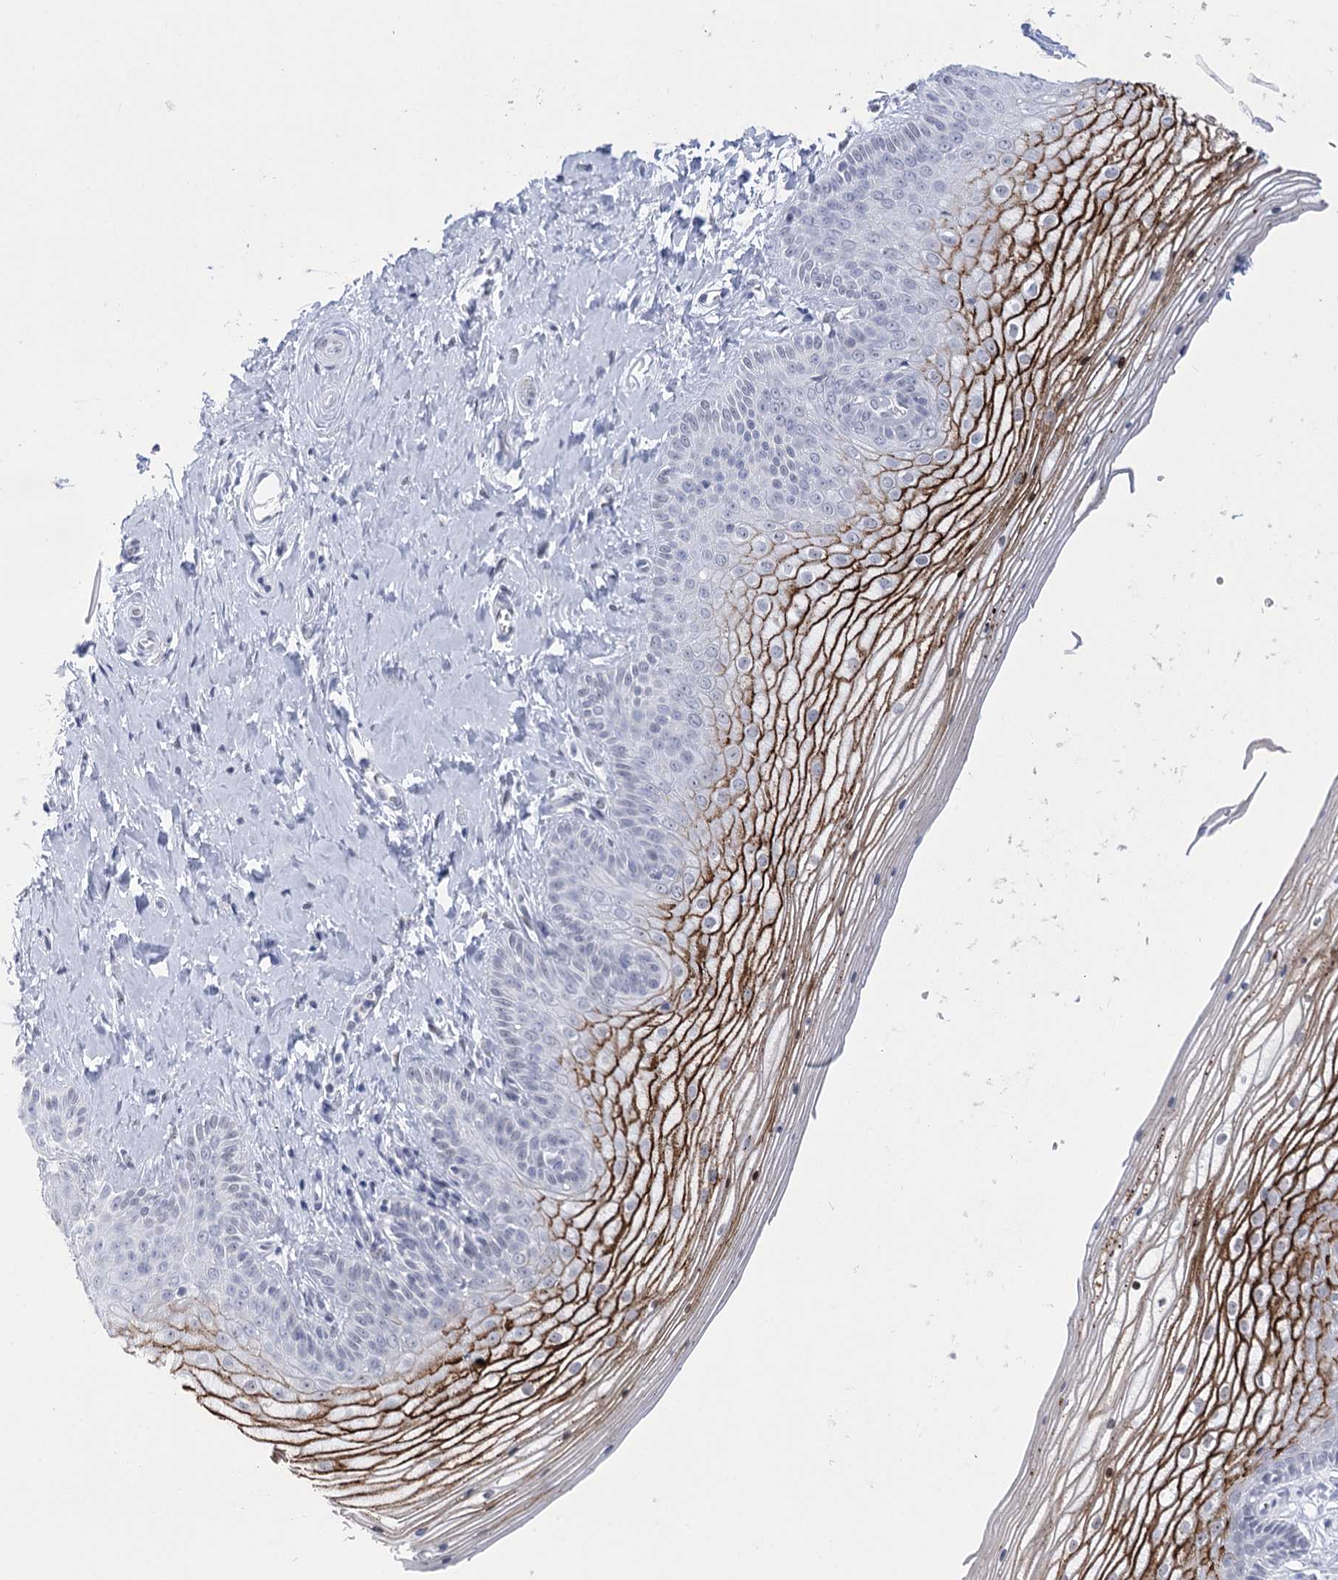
{"staining": {"intensity": "strong", "quantity": "<25%", "location": "cytoplasmic/membranous"}, "tissue": "vagina", "cell_type": "Squamous epithelial cells", "image_type": "normal", "snomed": [{"axis": "morphology", "description": "Normal tissue, NOS"}, {"axis": "topography", "description": "Vagina"}, {"axis": "topography", "description": "Cervix"}], "caption": "IHC (DAB) staining of unremarkable human vagina exhibits strong cytoplasmic/membranous protein positivity in approximately <25% of squamous epithelial cells.", "gene": "HORMAD1", "patient": {"sex": "female", "age": 40}}